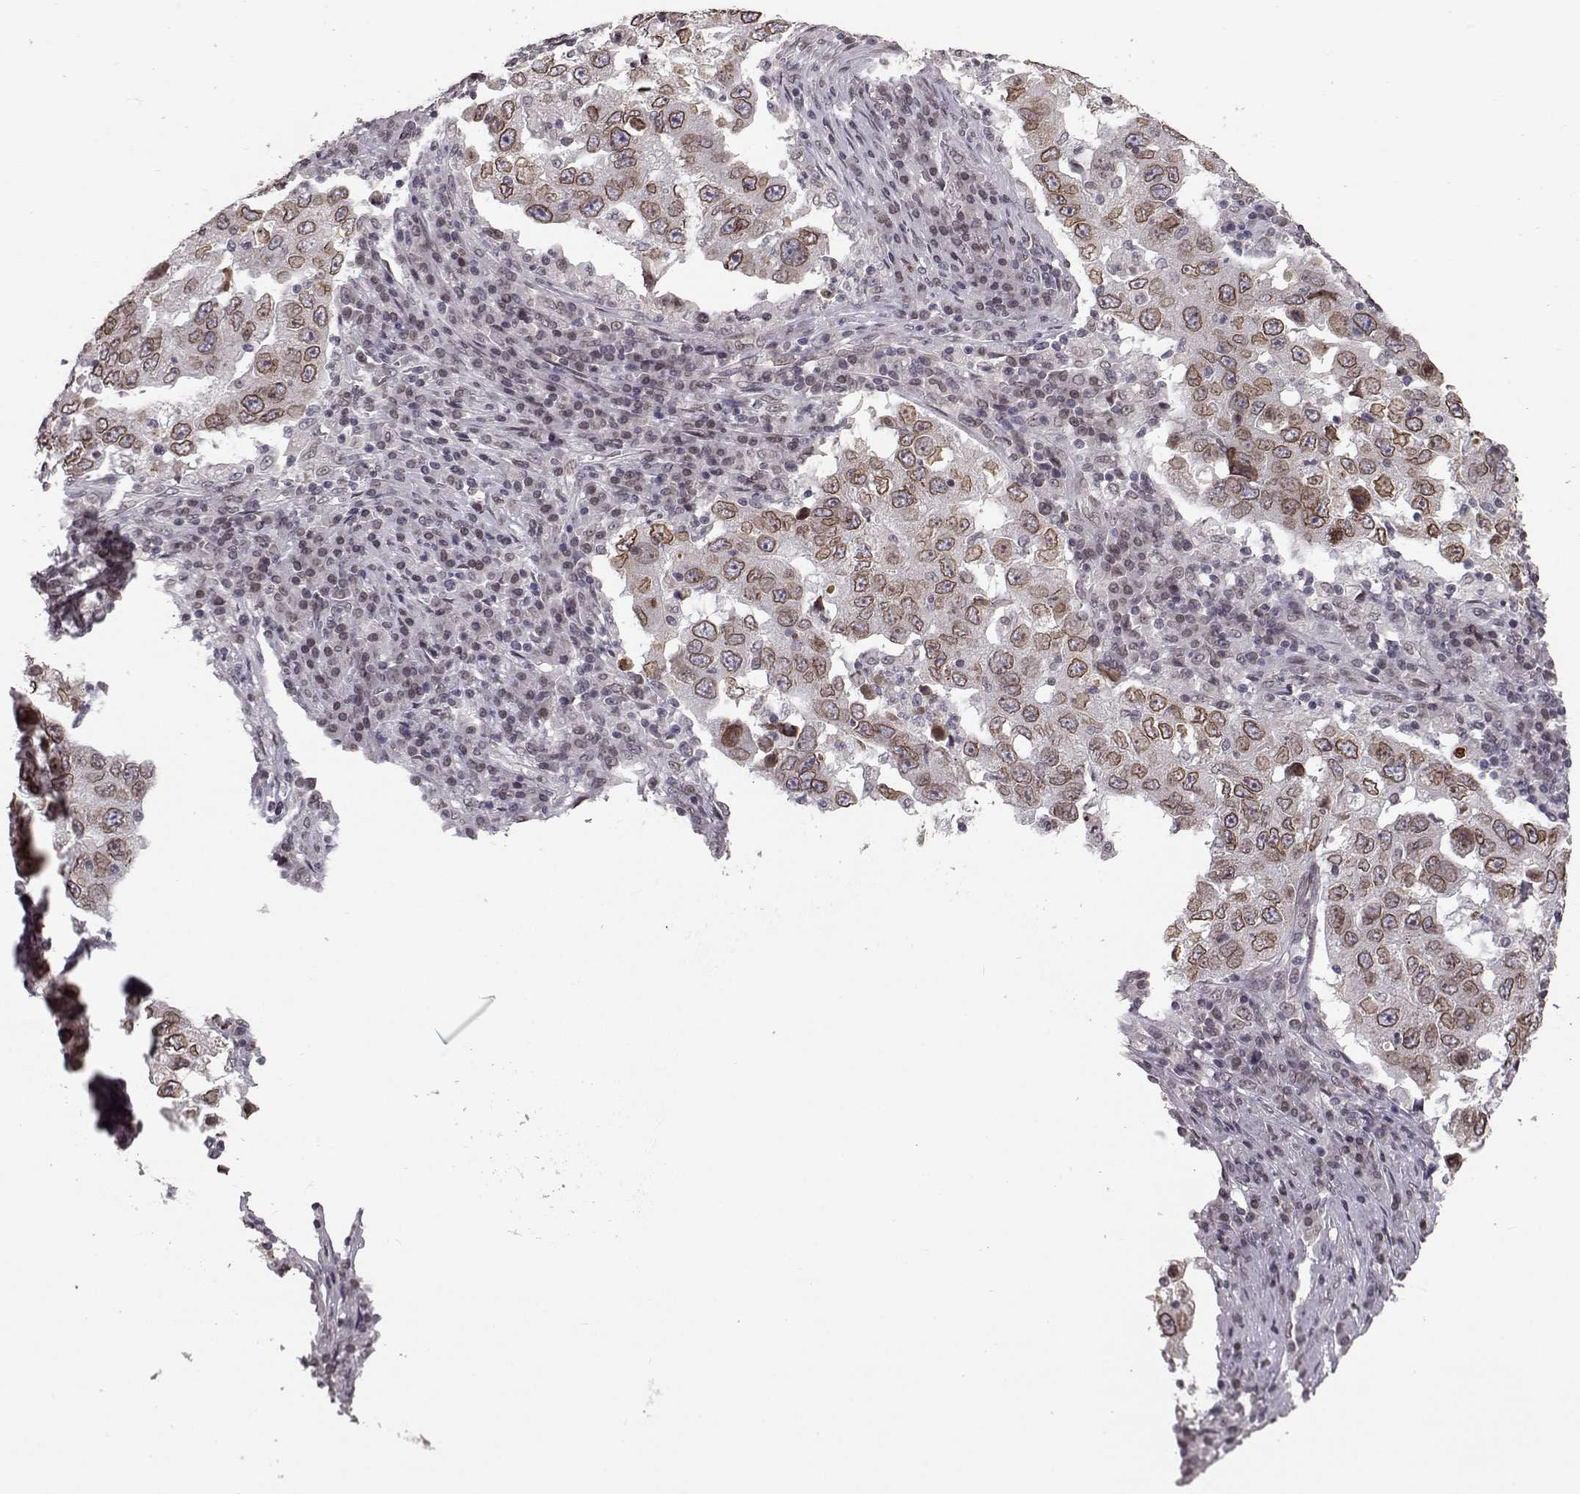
{"staining": {"intensity": "moderate", "quantity": ">75%", "location": "cytoplasmic/membranous,nuclear"}, "tissue": "lung cancer", "cell_type": "Tumor cells", "image_type": "cancer", "snomed": [{"axis": "morphology", "description": "Adenocarcinoma, NOS"}, {"axis": "topography", "description": "Lung"}], "caption": "An IHC micrograph of tumor tissue is shown. Protein staining in brown shows moderate cytoplasmic/membranous and nuclear positivity in adenocarcinoma (lung) within tumor cells.", "gene": "NUP37", "patient": {"sex": "male", "age": 73}}